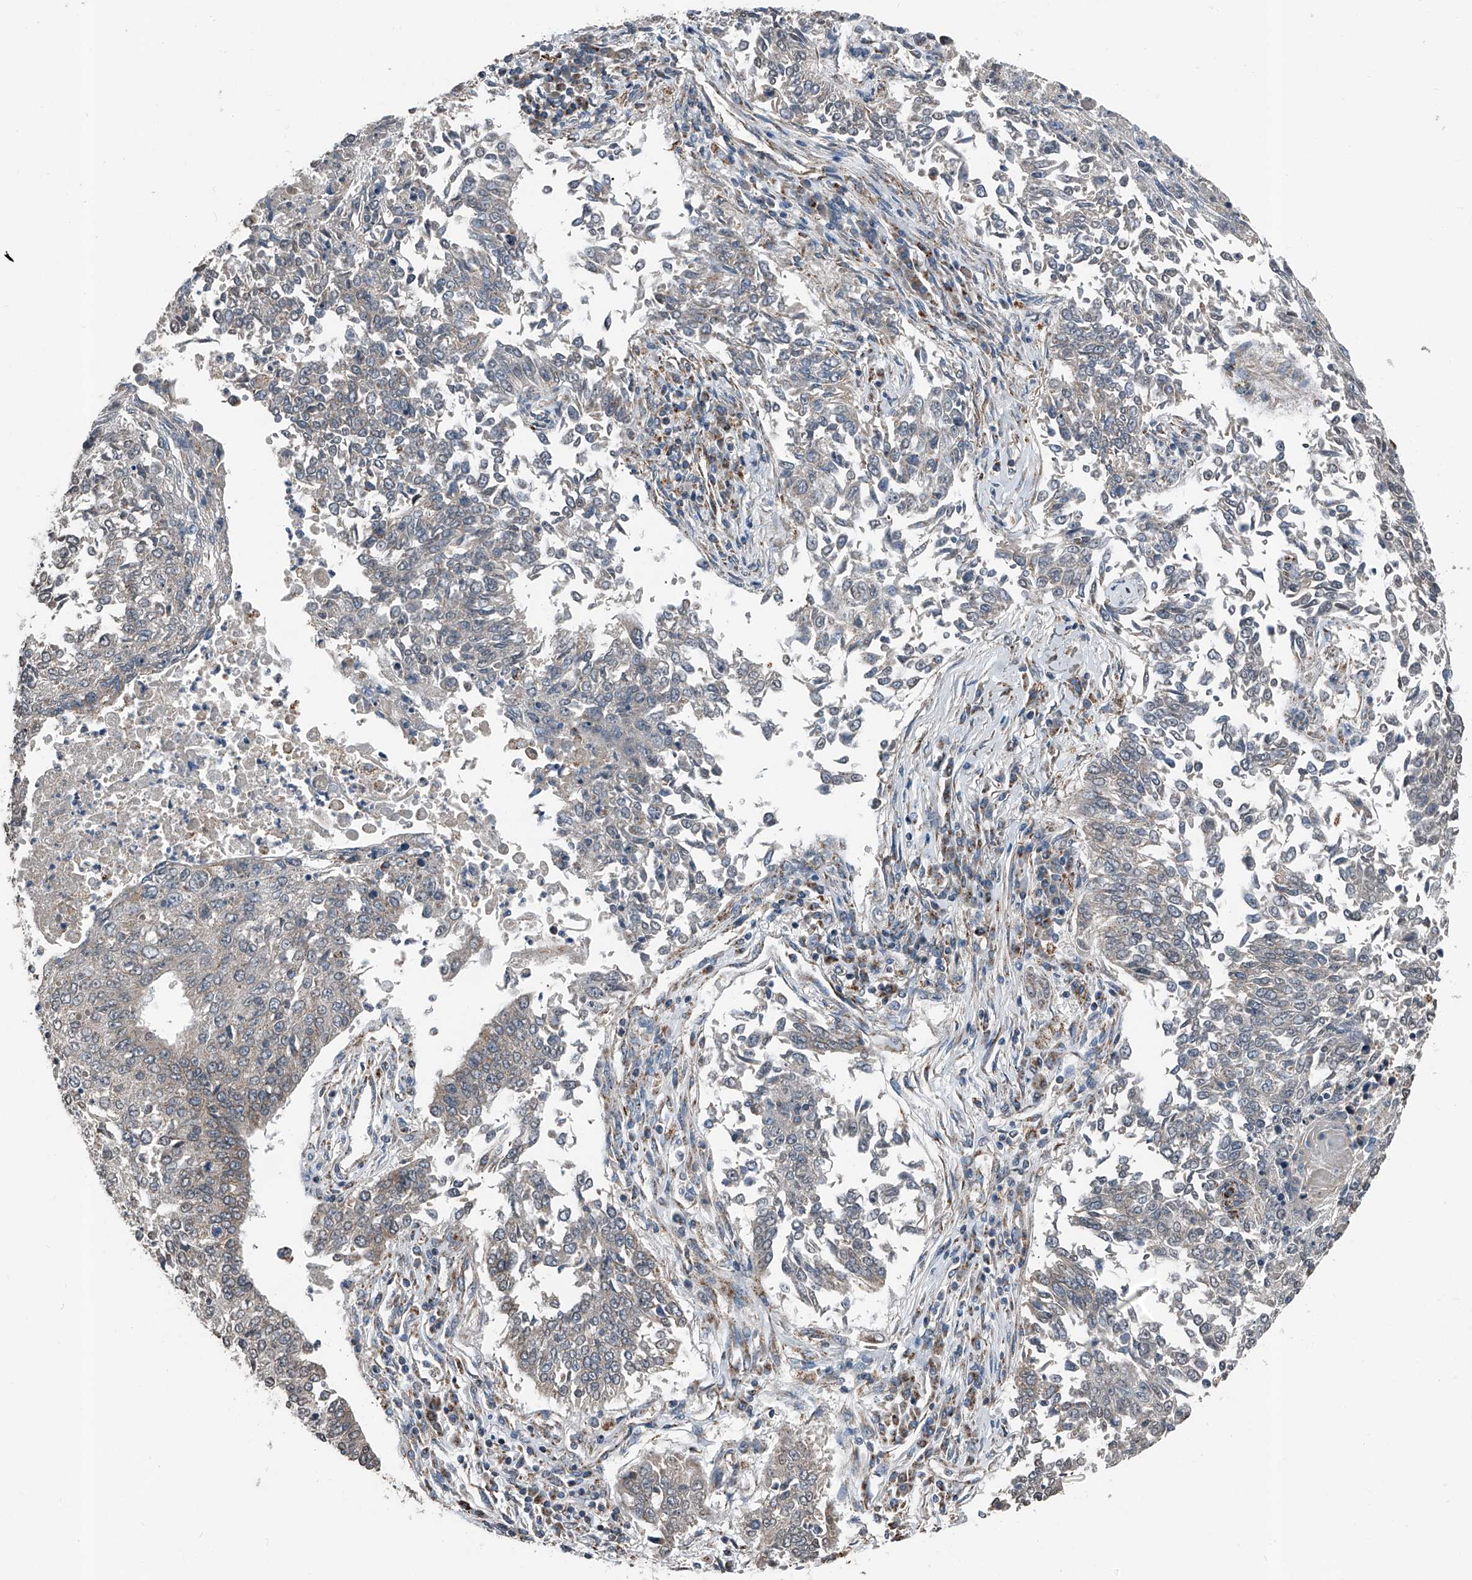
{"staining": {"intensity": "negative", "quantity": "none", "location": "none"}, "tissue": "lung cancer", "cell_type": "Tumor cells", "image_type": "cancer", "snomed": [{"axis": "morphology", "description": "Normal tissue, NOS"}, {"axis": "morphology", "description": "Squamous cell carcinoma, NOS"}, {"axis": "topography", "description": "Cartilage tissue"}, {"axis": "topography", "description": "Bronchus"}, {"axis": "topography", "description": "Lung"}, {"axis": "topography", "description": "Peripheral nerve tissue"}], "caption": "An image of human lung squamous cell carcinoma is negative for staining in tumor cells.", "gene": "CHRNA7", "patient": {"sex": "female", "age": 49}}